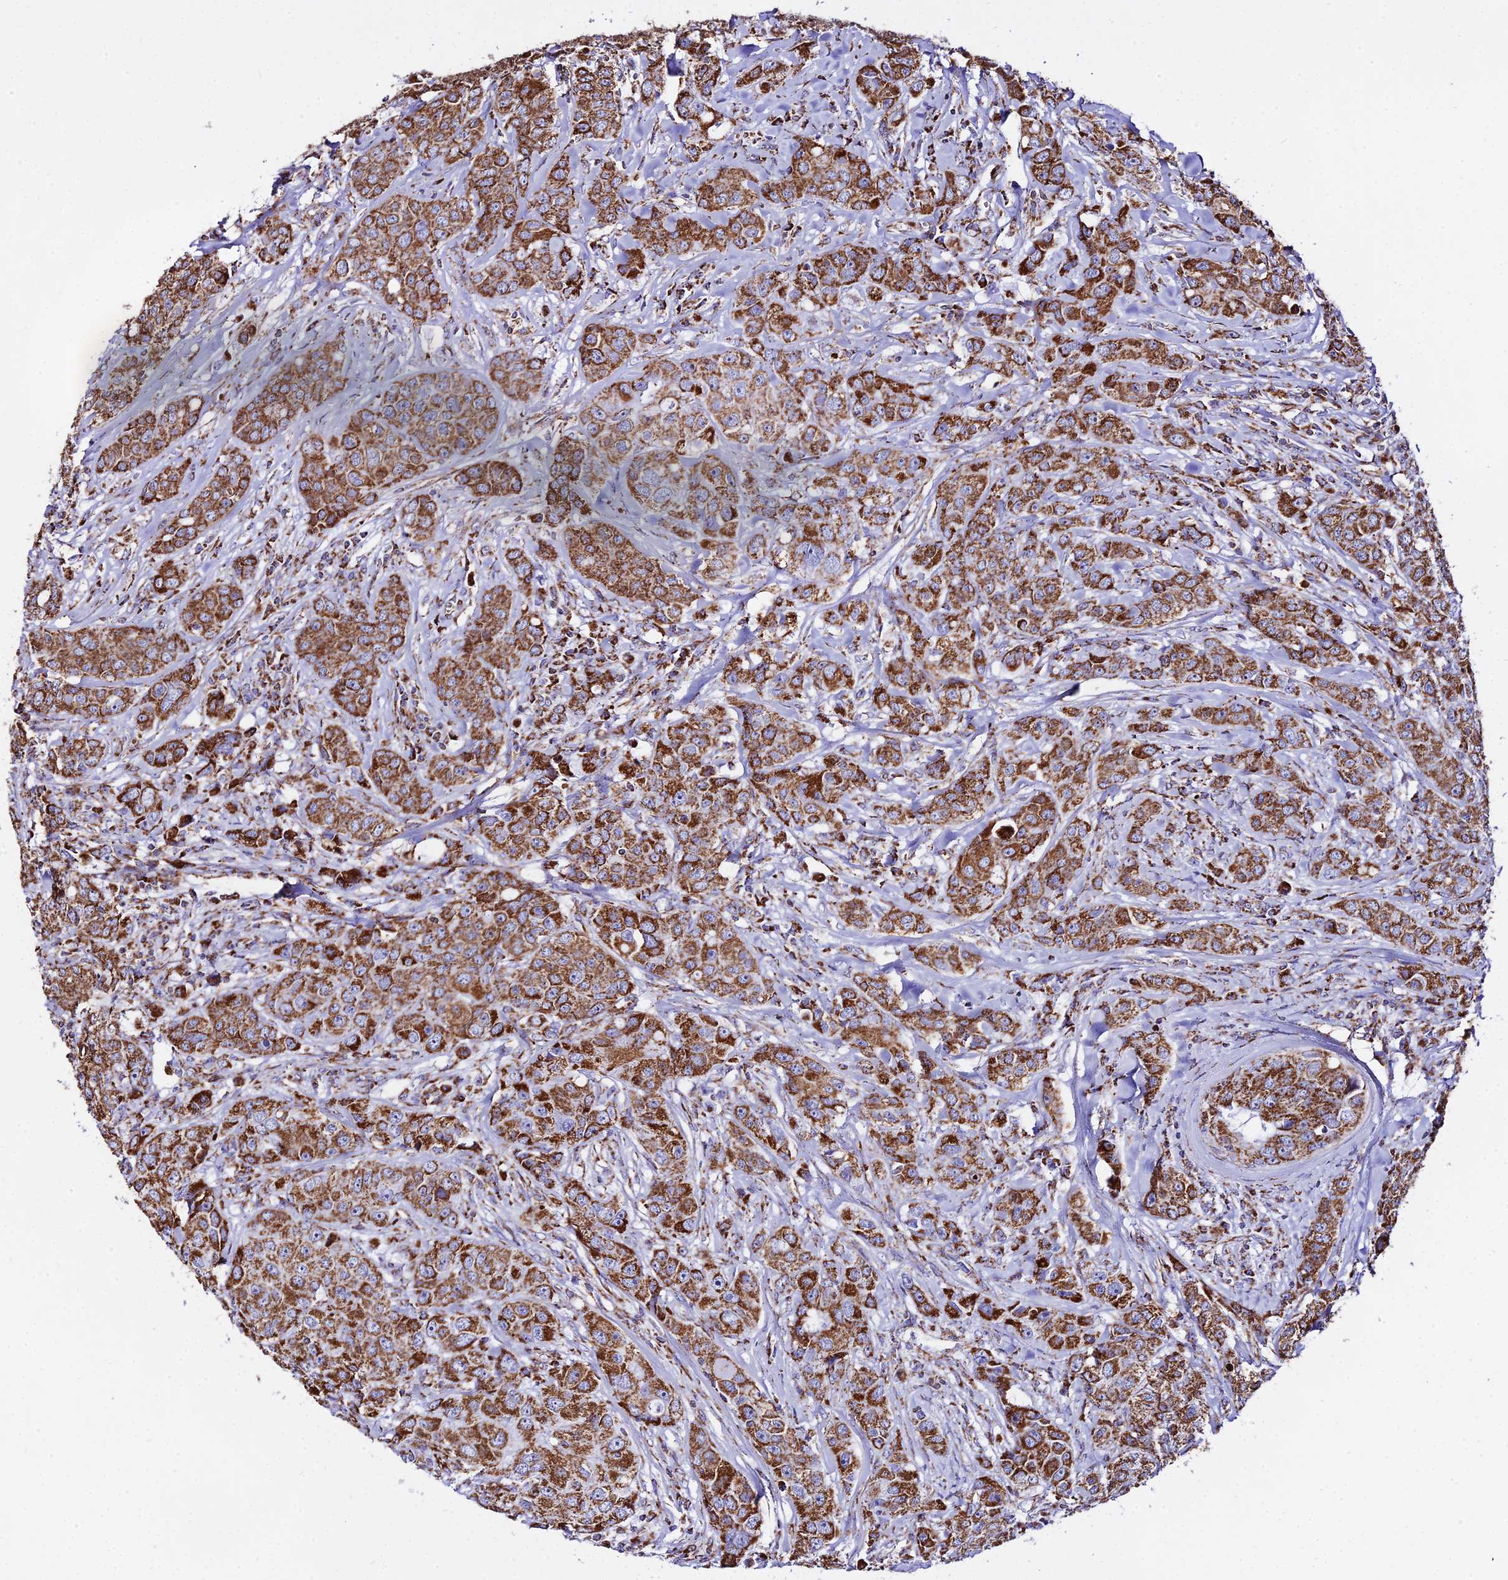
{"staining": {"intensity": "moderate", "quantity": ">75%", "location": "cytoplasmic/membranous"}, "tissue": "breast cancer", "cell_type": "Tumor cells", "image_type": "cancer", "snomed": [{"axis": "morphology", "description": "Duct carcinoma"}, {"axis": "topography", "description": "Breast"}], "caption": "This image exhibits IHC staining of breast invasive ductal carcinoma, with medium moderate cytoplasmic/membranous expression in about >75% of tumor cells.", "gene": "ATP5PD", "patient": {"sex": "female", "age": 43}}